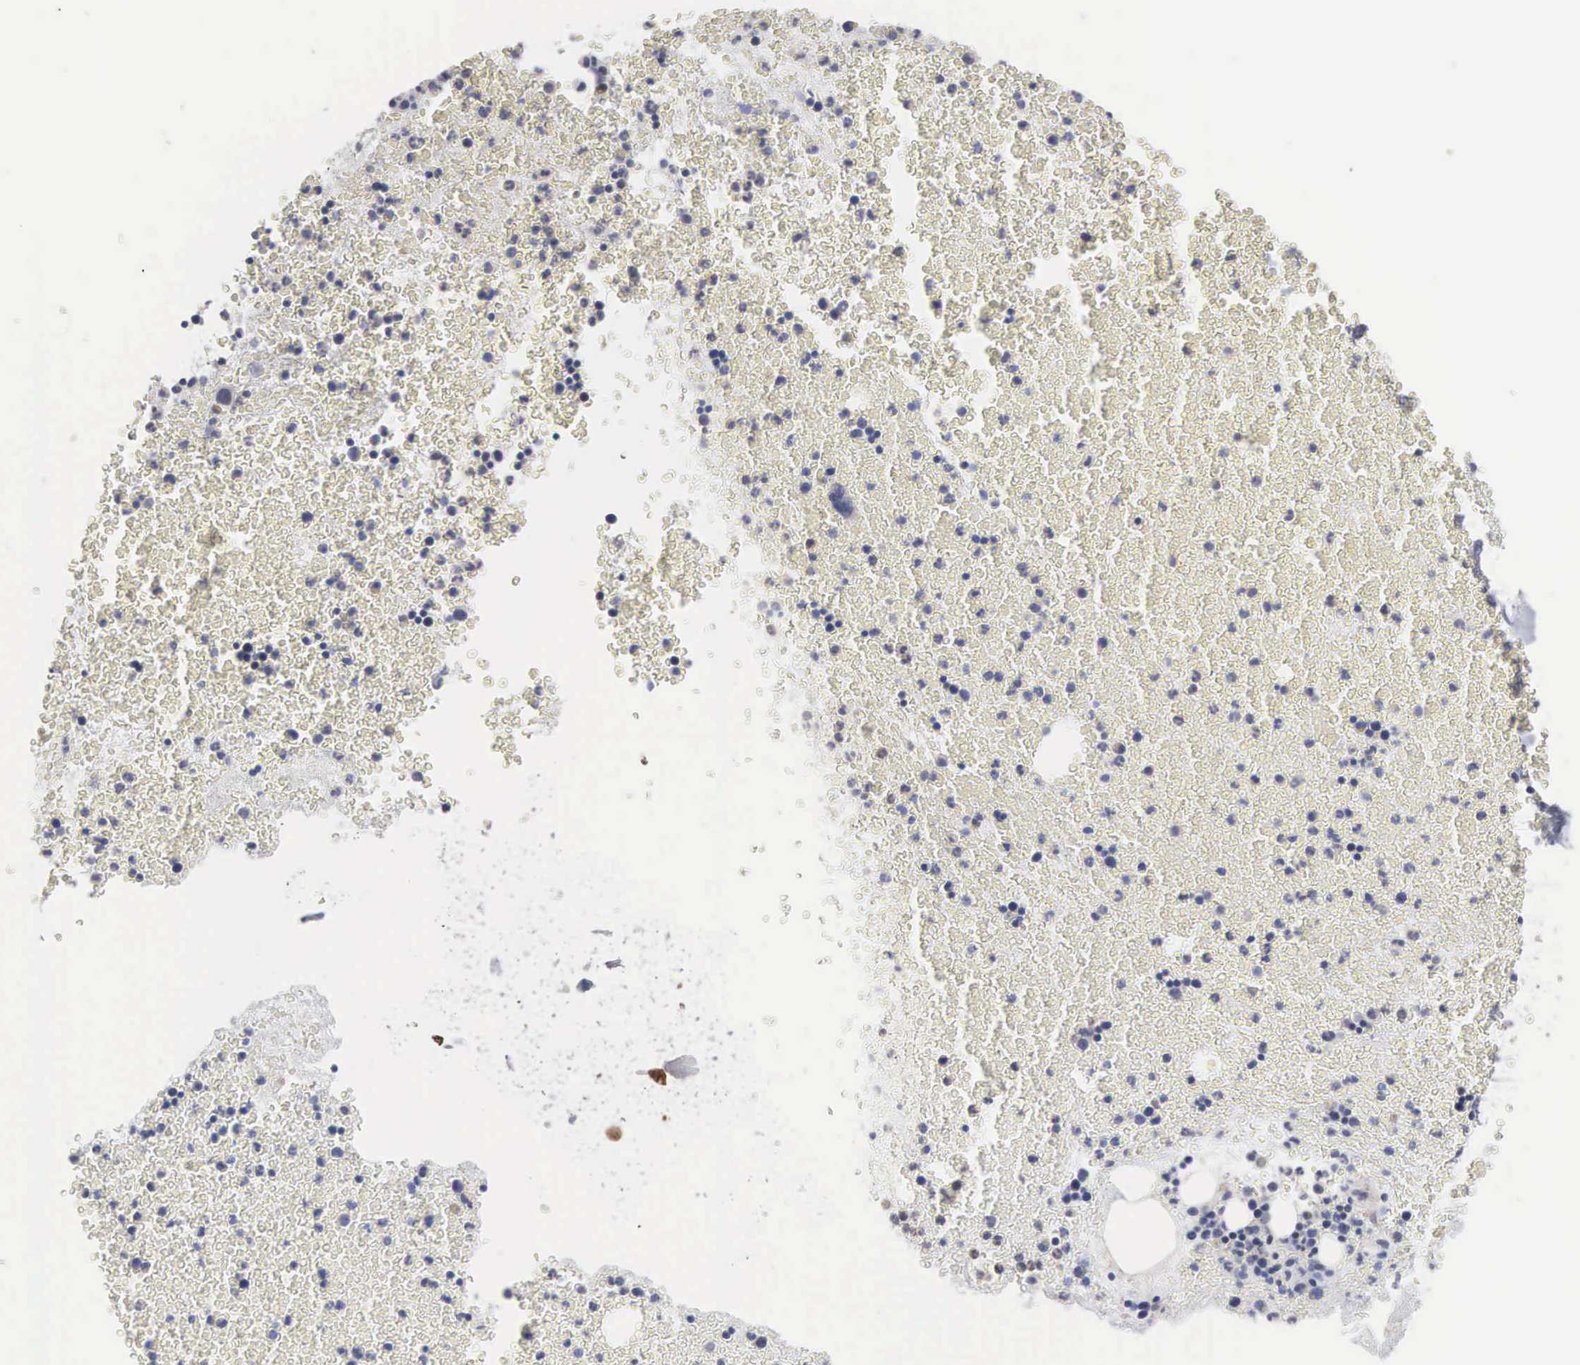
{"staining": {"intensity": "negative", "quantity": "none", "location": "none"}, "tissue": "bone marrow", "cell_type": "Hematopoietic cells", "image_type": "normal", "snomed": [{"axis": "morphology", "description": "Normal tissue, NOS"}, {"axis": "topography", "description": "Bone marrow"}], "caption": "Immunohistochemistry (IHC) histopathology image of unremarkable bone marrow: bone marrow stained with DAB demonstrates no significant protein expression in hematopoietic cells. (Brightfield microscopy of DAB immunohistochemistry at high magnification).", "gene": "ACOT4", "patient": {"sex": "female", "age": 53}}